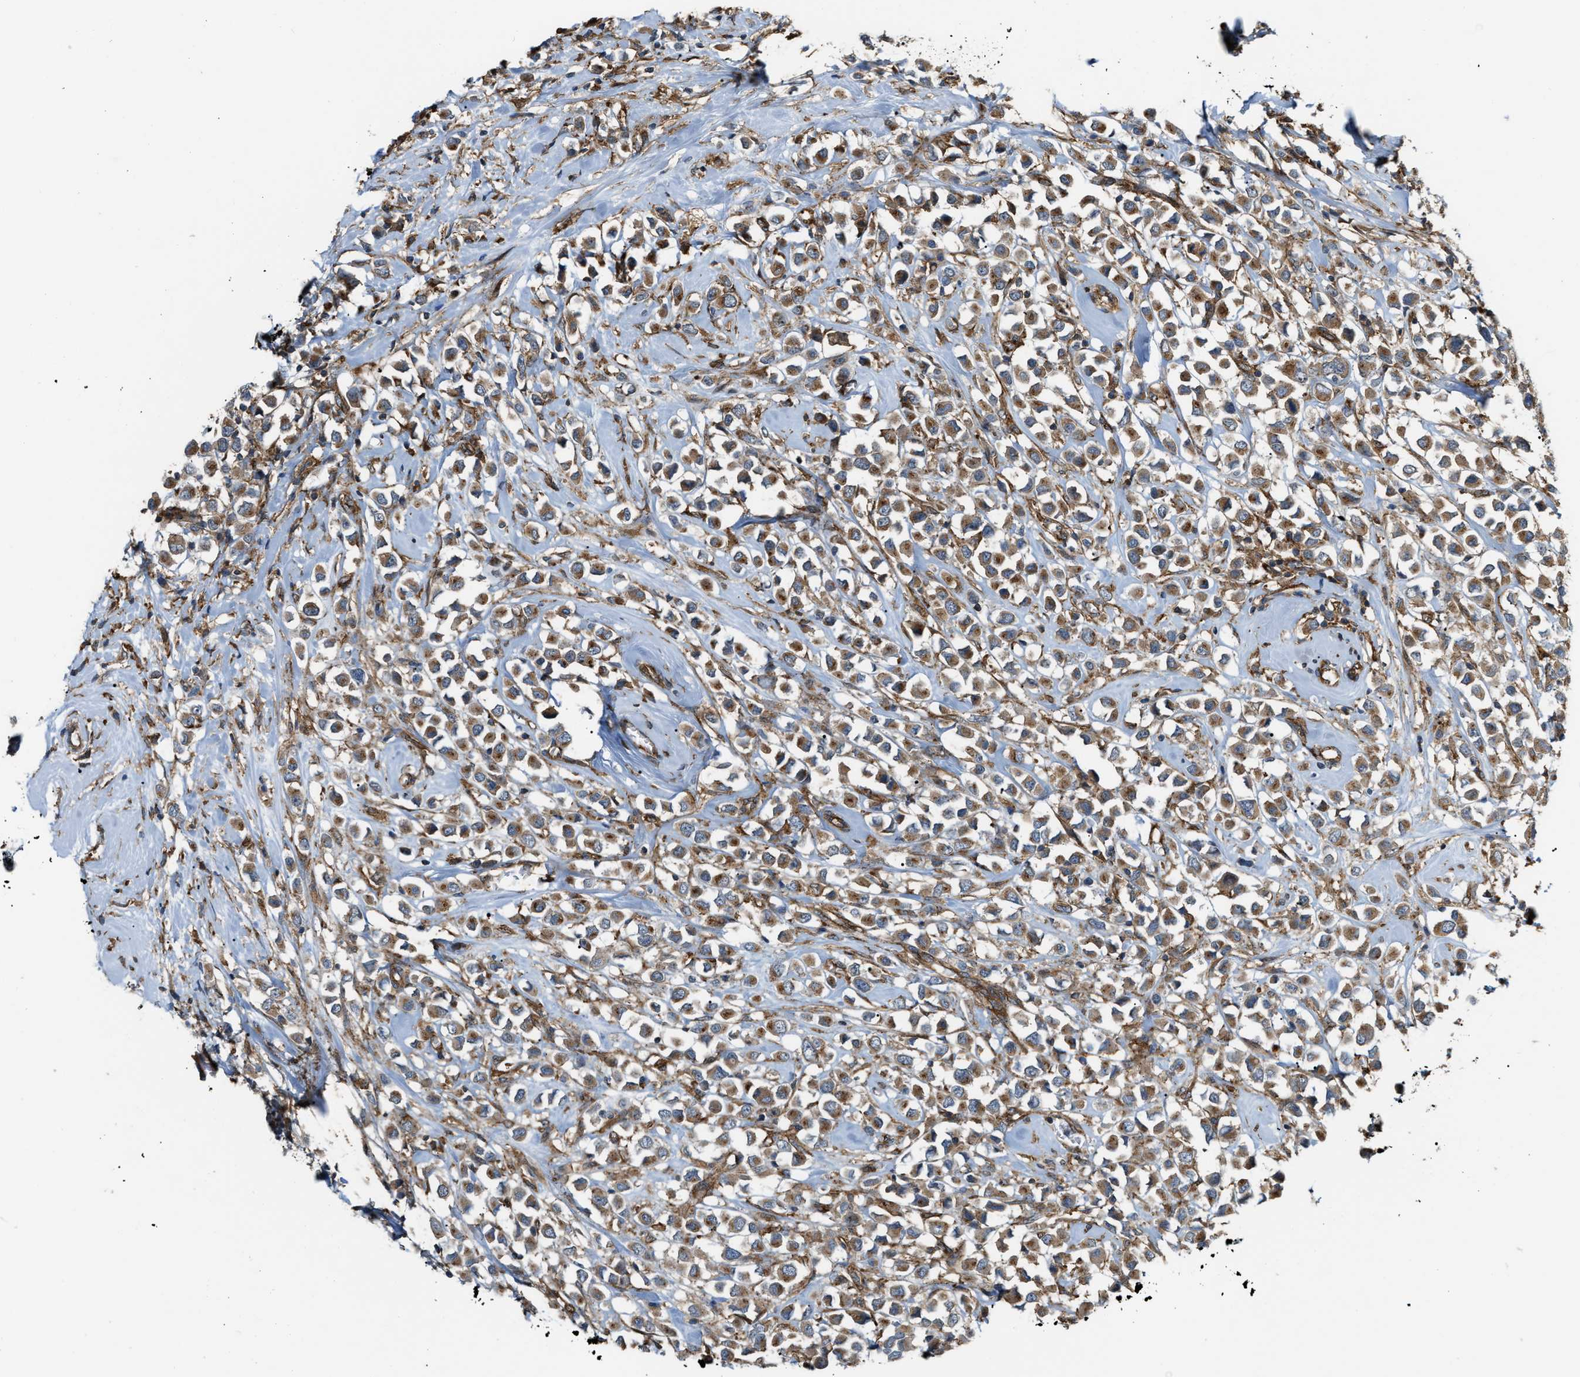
{"staining": {"intensity": "moderate", "quantity": ">75%", "location": "cytoplasmic/membranous"}, "tissue": "breast cancer", "cell_type": "Tumor cells", "image_type": "cancer", "snomed": [{"axis": "morphology", "description": "Duct carcinoma"}, {"axis": "topography", "description": "Breast"}], "caption": "Breast invasive ductal carcinoma tissue shows moderate cytoplasmic/membranous expression in about >75% of tumor cells (DAB IHC with brightfield microscopy, high magnification).", "gene": "PICALM", "patient": {"sex": "female", "age": 61}}